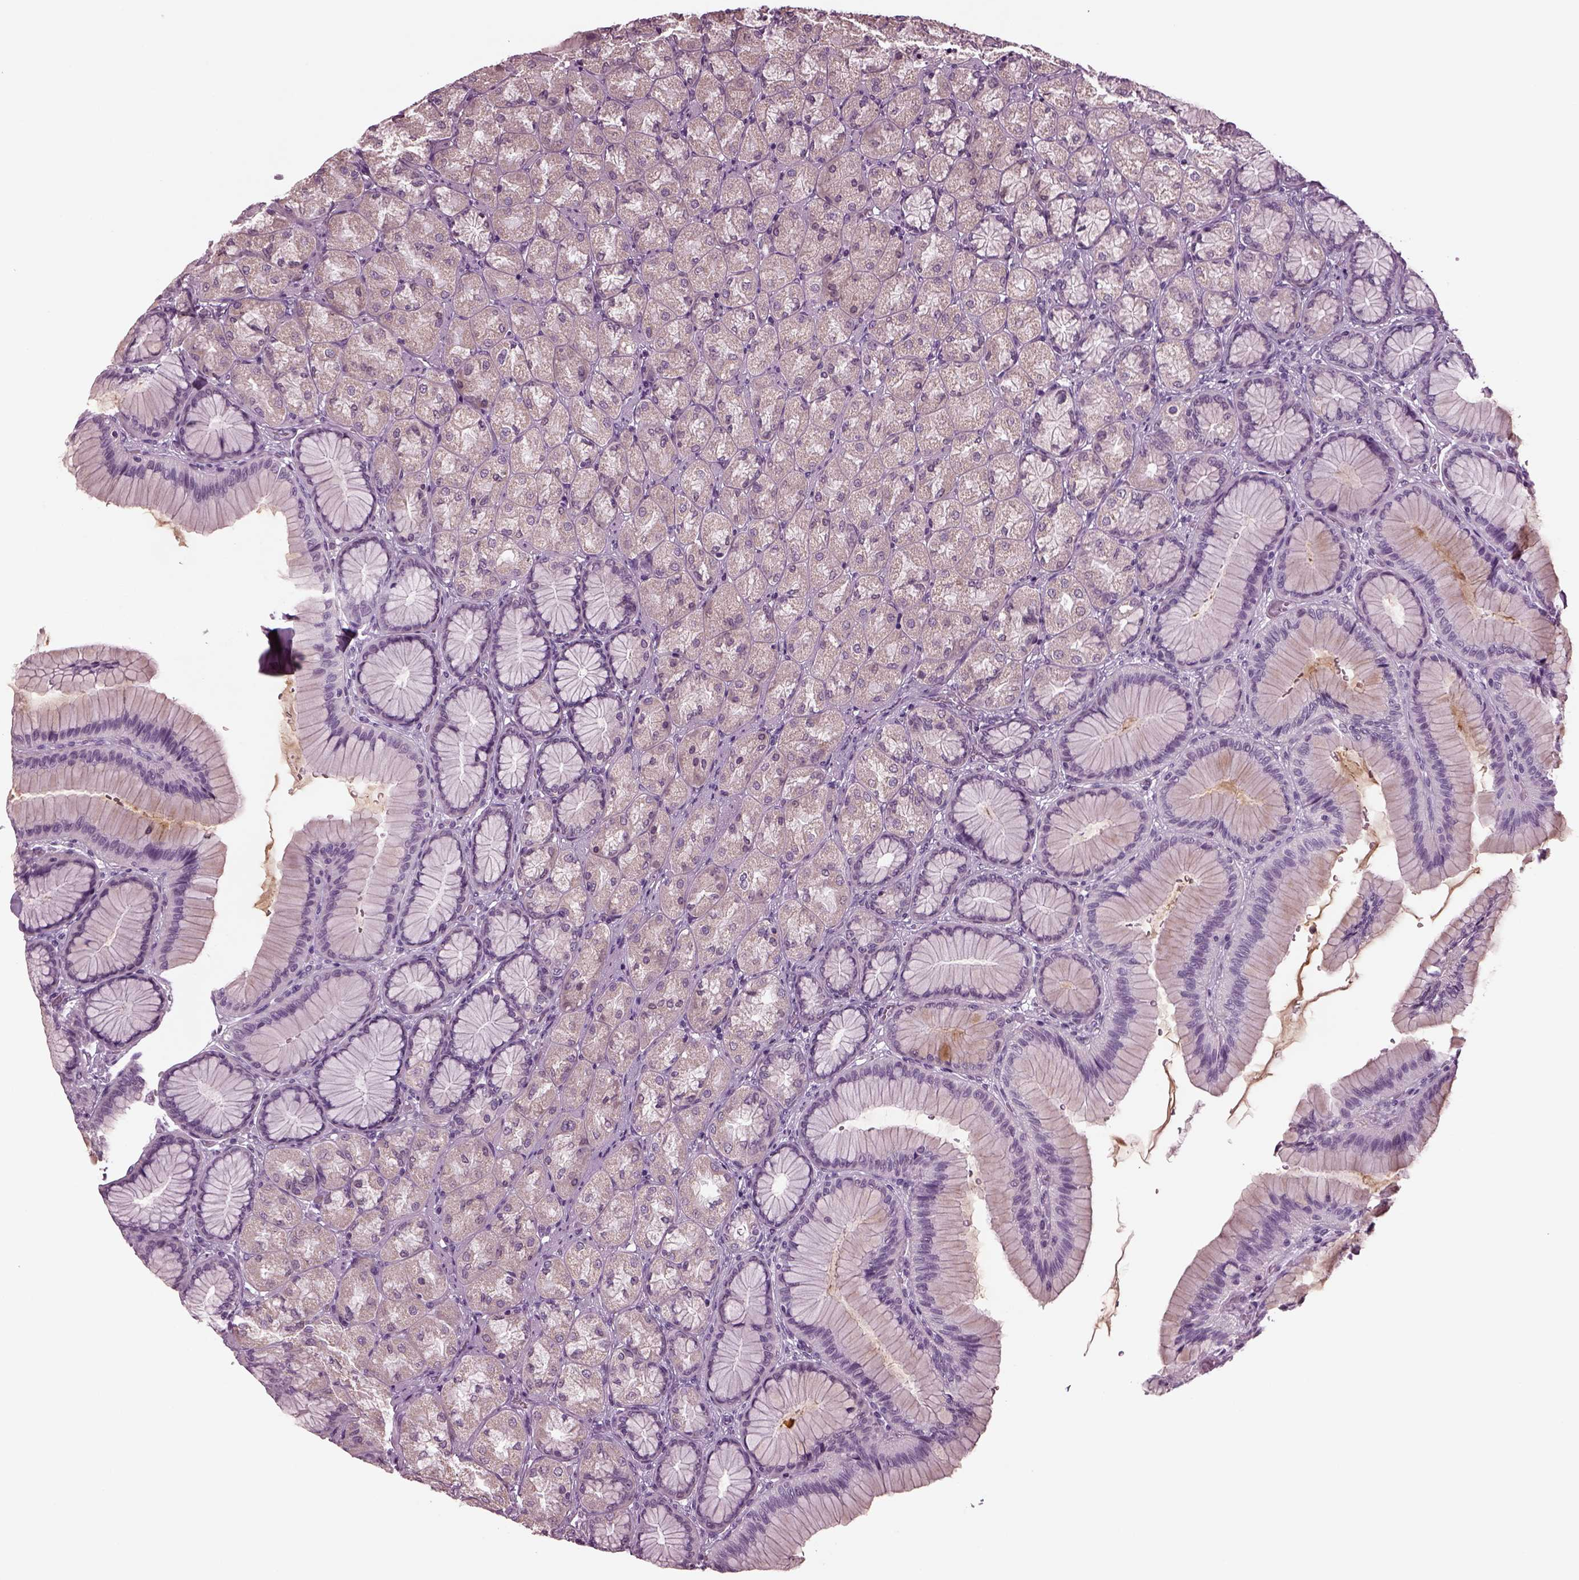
{"staining": {"intensity": "weak", "quantity": "<25%", "location": "cytoplasmic/membranous"}, "tissue": "stomach", "cell_type": "Glandular cells", "image_type": "normal", "snomed": [{"axis": "morphology", "description": "Normal tissue, NOS"}, {"axis": "morphology", "description": "Adenocarcinoma, NOS"}, {"axis": "morphology", "description": "Adenocarcinoma, High grade"}, {"axis": "topography", "description": "Stomach, upper"}, {"axis": "topography", "description": "Stomach"}], "caption": "Glandular cells show no significant protein positivity in normal stomach. (Immunohistochemistry, brightfield microscopy, high magnification).", "gene": "CLCN4", "patient": {"sex": "female", "age": 65}}